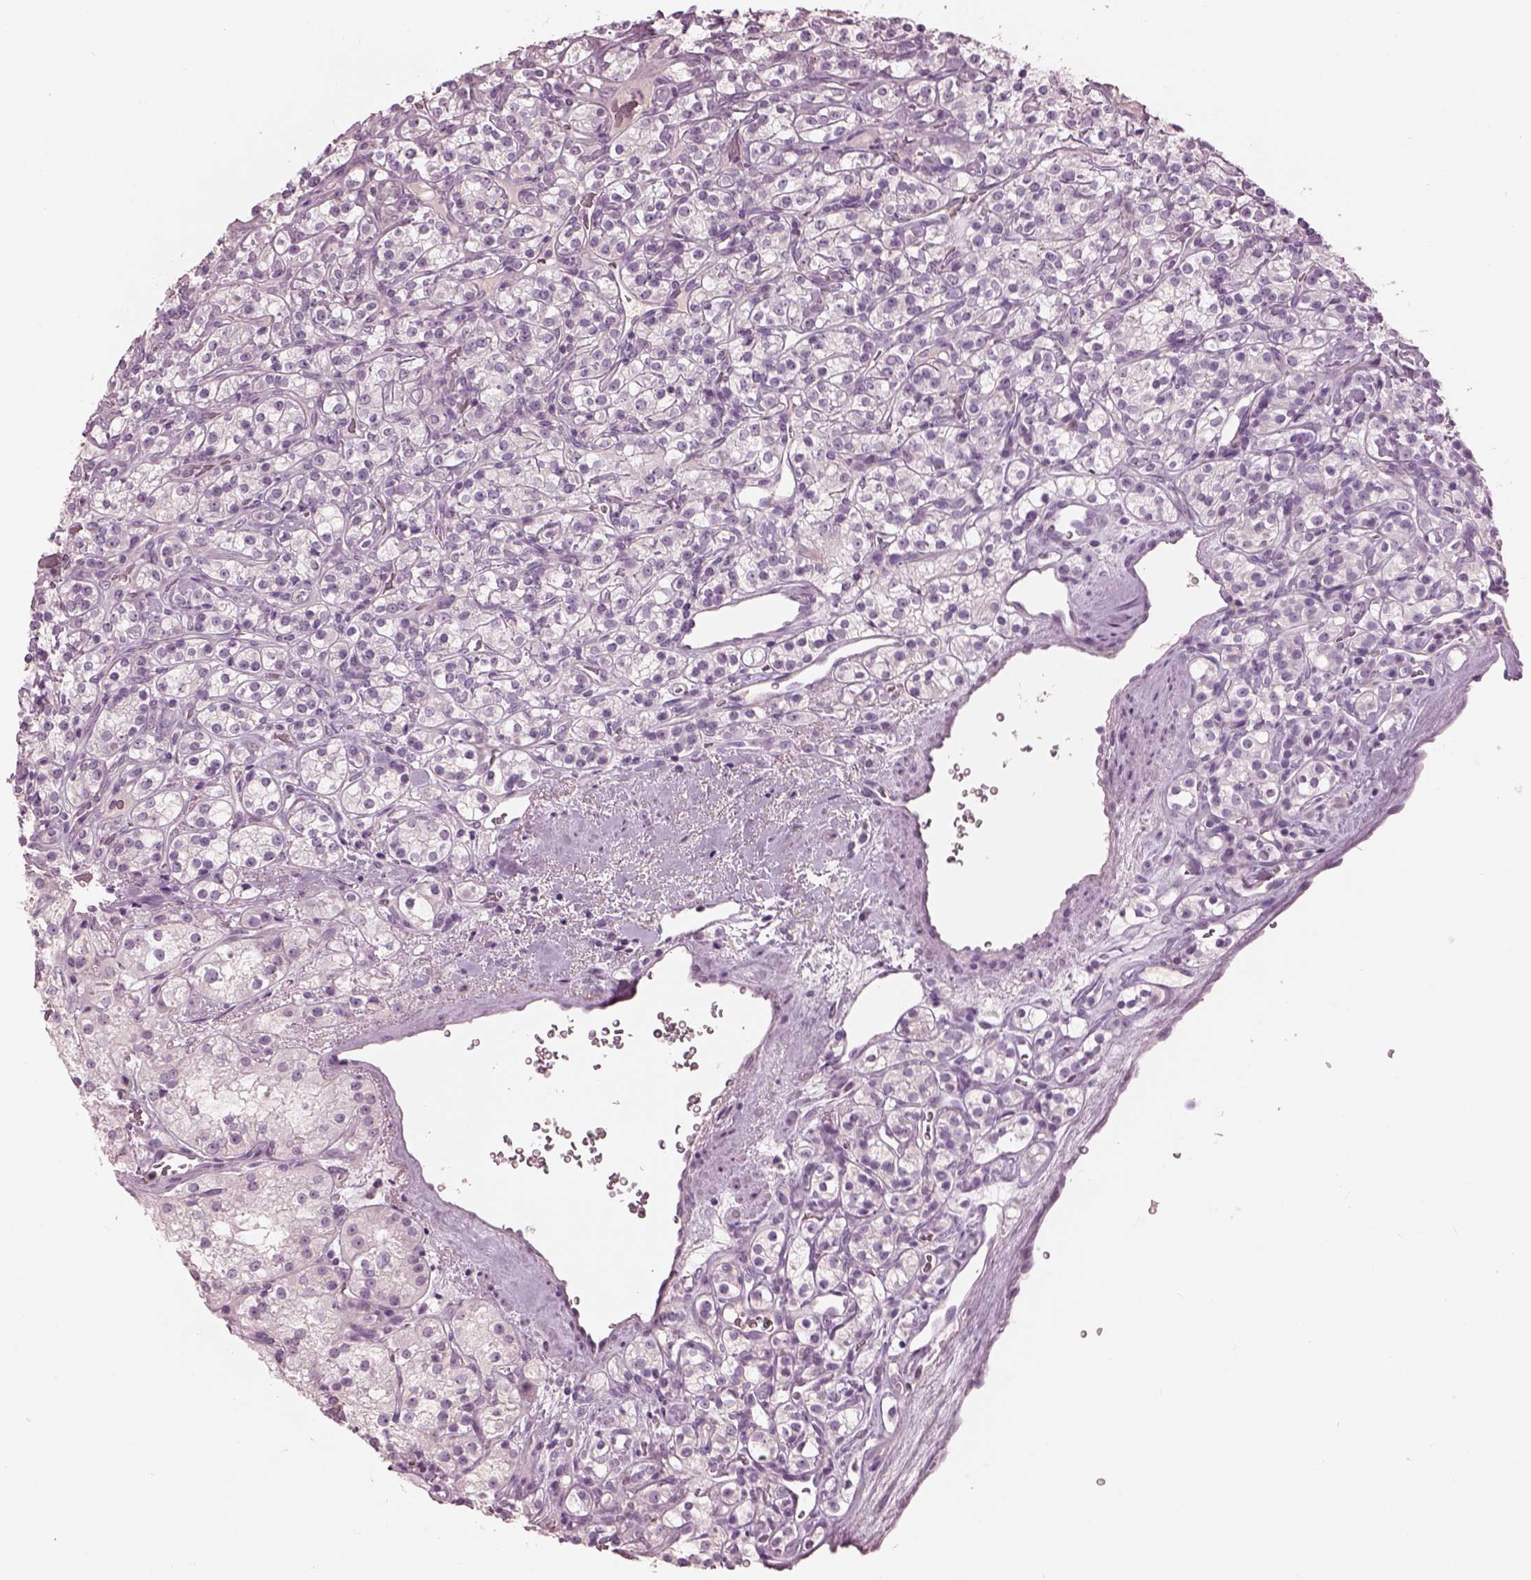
{"staining": {"intensity": "negative", "quantity": "none", "location": "none"}, "tissue": "renal cancer", "cell_type": "Tumor cells", "image_type": "cancer", "snomed": [{"axis": "morphology", "description": "Adenocarcinoma, NOS"}, {"axis": "topography", "description": "Kidney"}], "caption": "Histopathology image shows no protein expression in tumor cells of adenocarcinoma (renal) tissue.", "gene": "PACRG", "patient": {"sex": "male", "age": 77}}